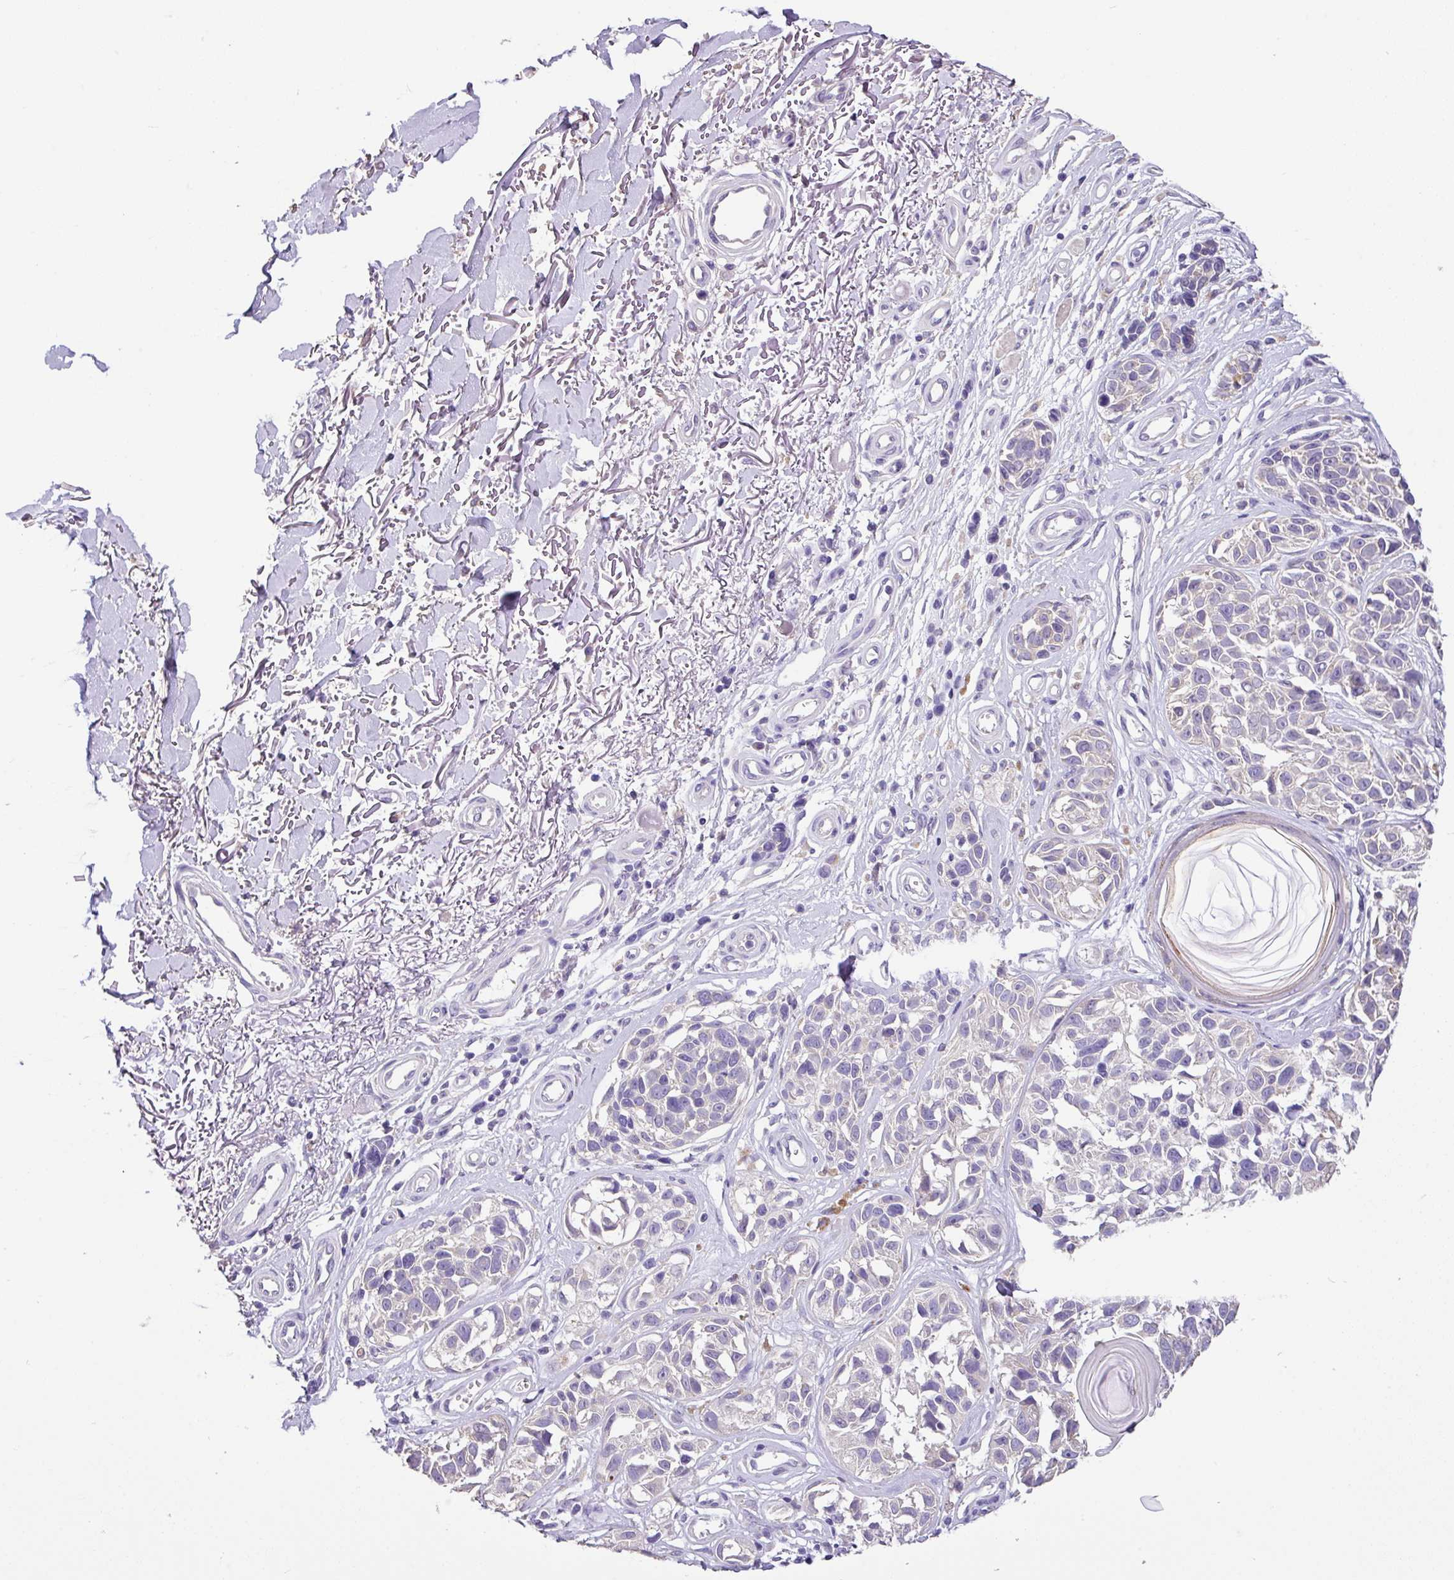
{"staining": {"intensity": "weak", "quantity": "<25%", "location": "cytoplasmic/membranous"}, "tissue": "melanoma", "cell_type": "Tumor cells", "image_type": "cancer", "snomed": [{"axis": "morphology", "description": "Malignant melanoma, NOS"}, {"axis": "topography", "description": "Skin"}], "caption": "Tumor cells are negative for protein expression in human melanoma. The staining is performed using DAB brown chromogen with nuclei counter-stained in using hematoxylin.", "gene": "ZG16", "patient": {"sex": "male", "age": 73}}